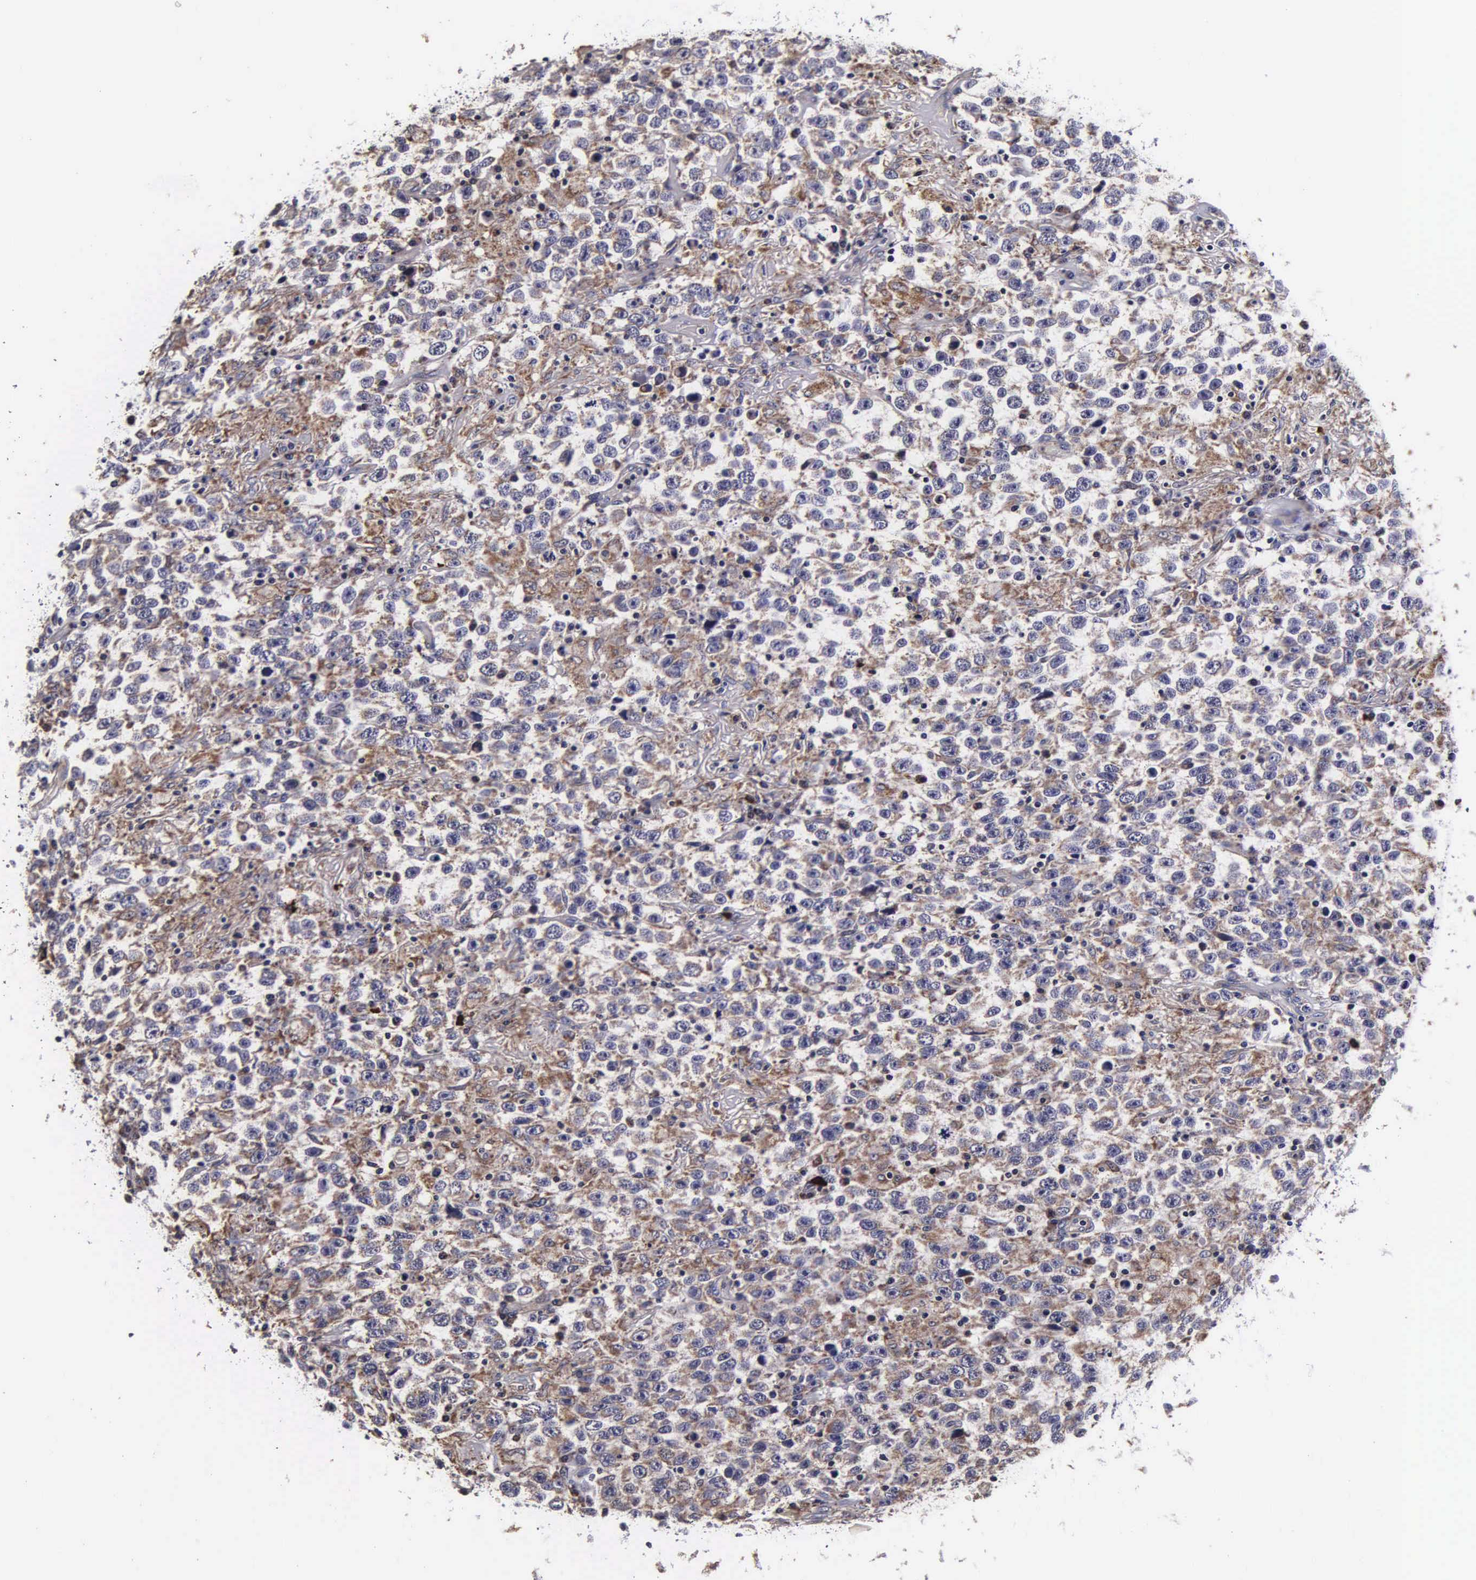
{"staining": {"intensity": "weak", "quantity": "25%-75%", "location": "cytoplasmic/membranous"}, "tissue": "testis cancer", "cell_type": "Tumor cells", "image_type": "cancer", "snomed": [{"axis": "morphology", "description": "Seminoma, NOS"}, {"axis": "topography", "description": "Testis"}], "caption": "Tumor cells exhibit low levels of weak cytoplasmic/membranous expression in about 25%-75% of cells in testis seminoma.", "gene": "PSMA3", "patient": {"sex": "male", "age": 41}}